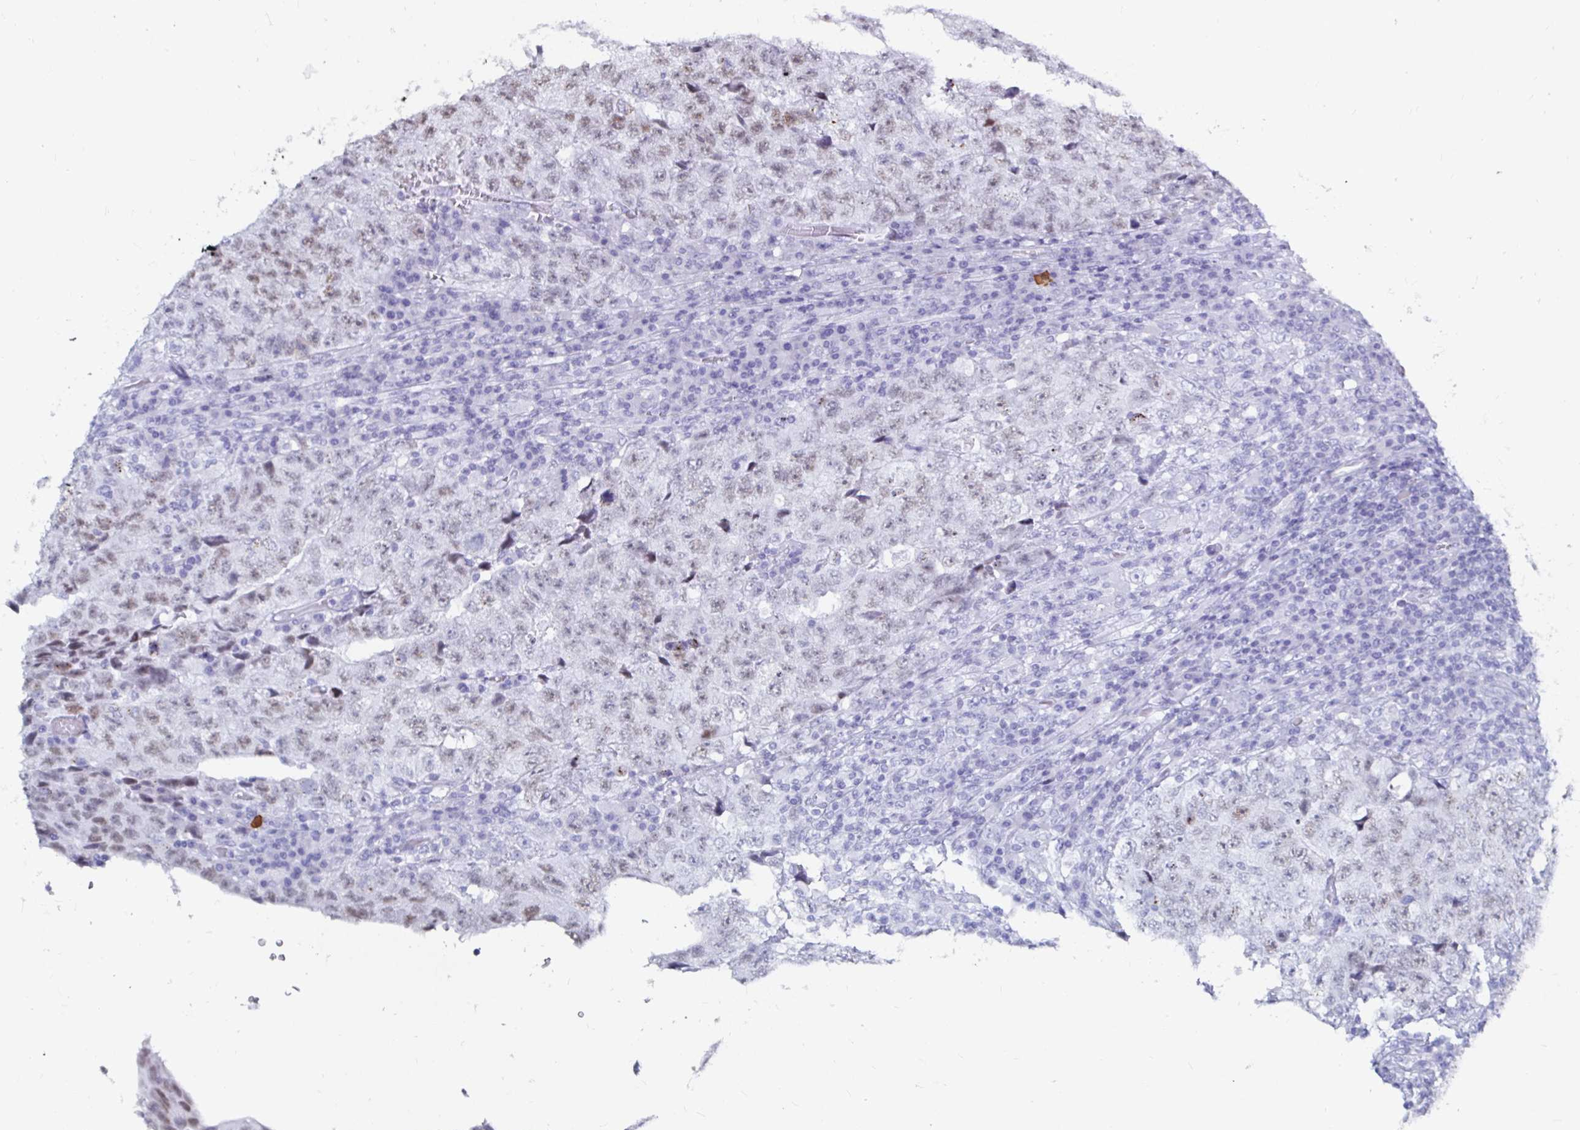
{"staining": {"intensity": "weak", "quantity": "25%-75%", "location": "nuclear"}, "tissue": "testis cancer", "cell_type": "Tumor cells", "image_type": "cancer", "snomed": [{"axis": "morphology", "description": "Necrosis, NOS"}, {"axis": "morphology", "description": "Carcinoma, Embryonal, NOS"}, {"axis": "topography", "description": "Testis"}], "caption": "Immunohistochemistry (IHC) staining of testis cancer (embryonal carcinoma), which reveals low levels of weak nuclear expression in approximately 25%-75% of tumor cells indicating weak nuclear protein expression. The staining was performed using DAB (brown) for protein detection and nuclei were counterstained in hematoxylin (blue).", "gene": "LUZP4", "patient": {"sex": "male", "age": 19}}